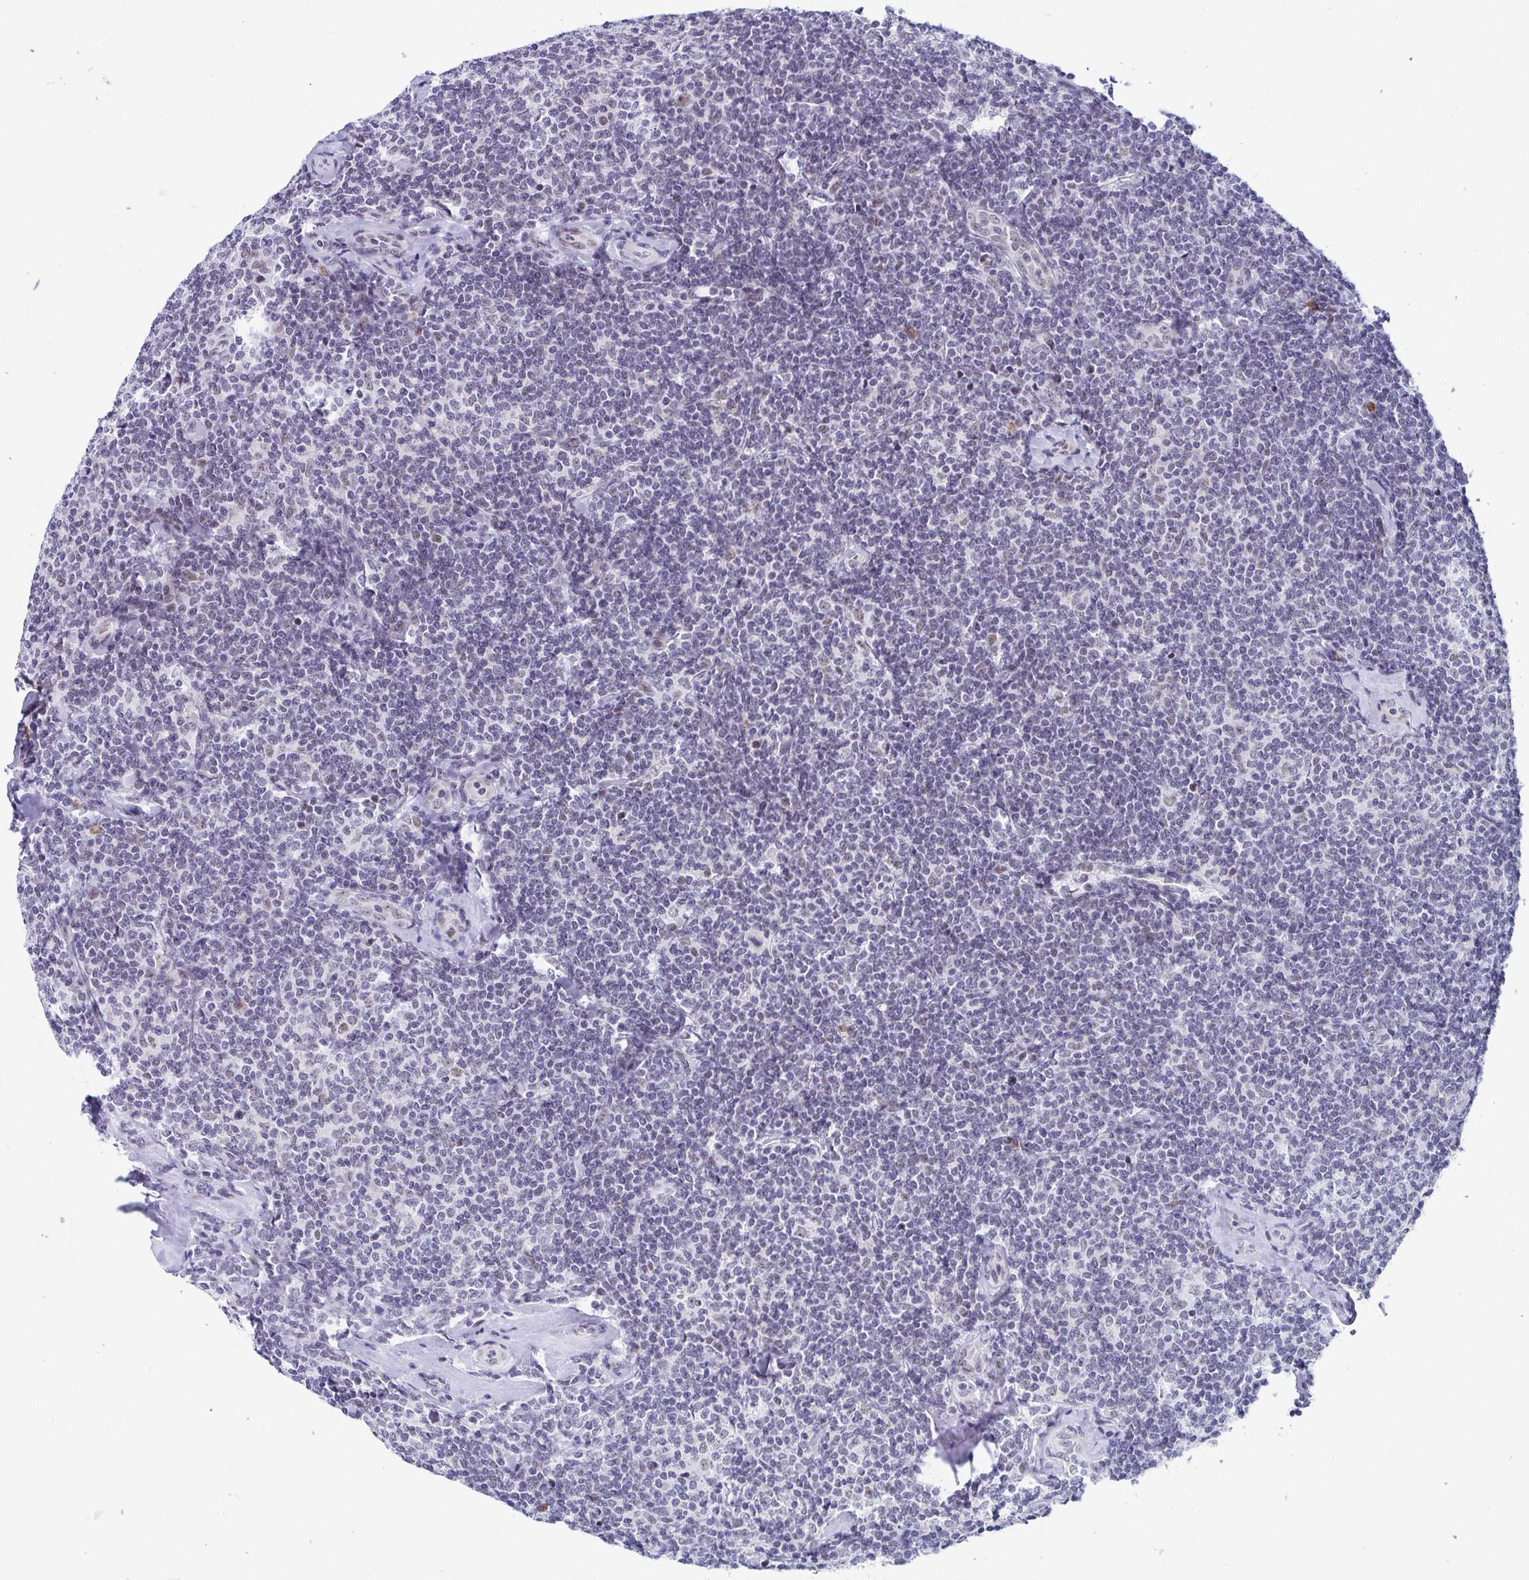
{"staining": {"intensity": "negative", "quantity": "none", "location": "none"}, "tissue": "lymphoma", "cell_type": "Tumor cells", "image_type": "cancer", "snomed": [{"axis": "morphology", "description": "Malignant lymphoma, non-Hodgkin's type, Low grade"}, {"axis": "topography", "description": "Lymph node"}], "caption": "Tumor cells are negative for brown protein staining in lymphoma.", "gene": "WDR72", "patient": {"sex": "female", "age": 56}}